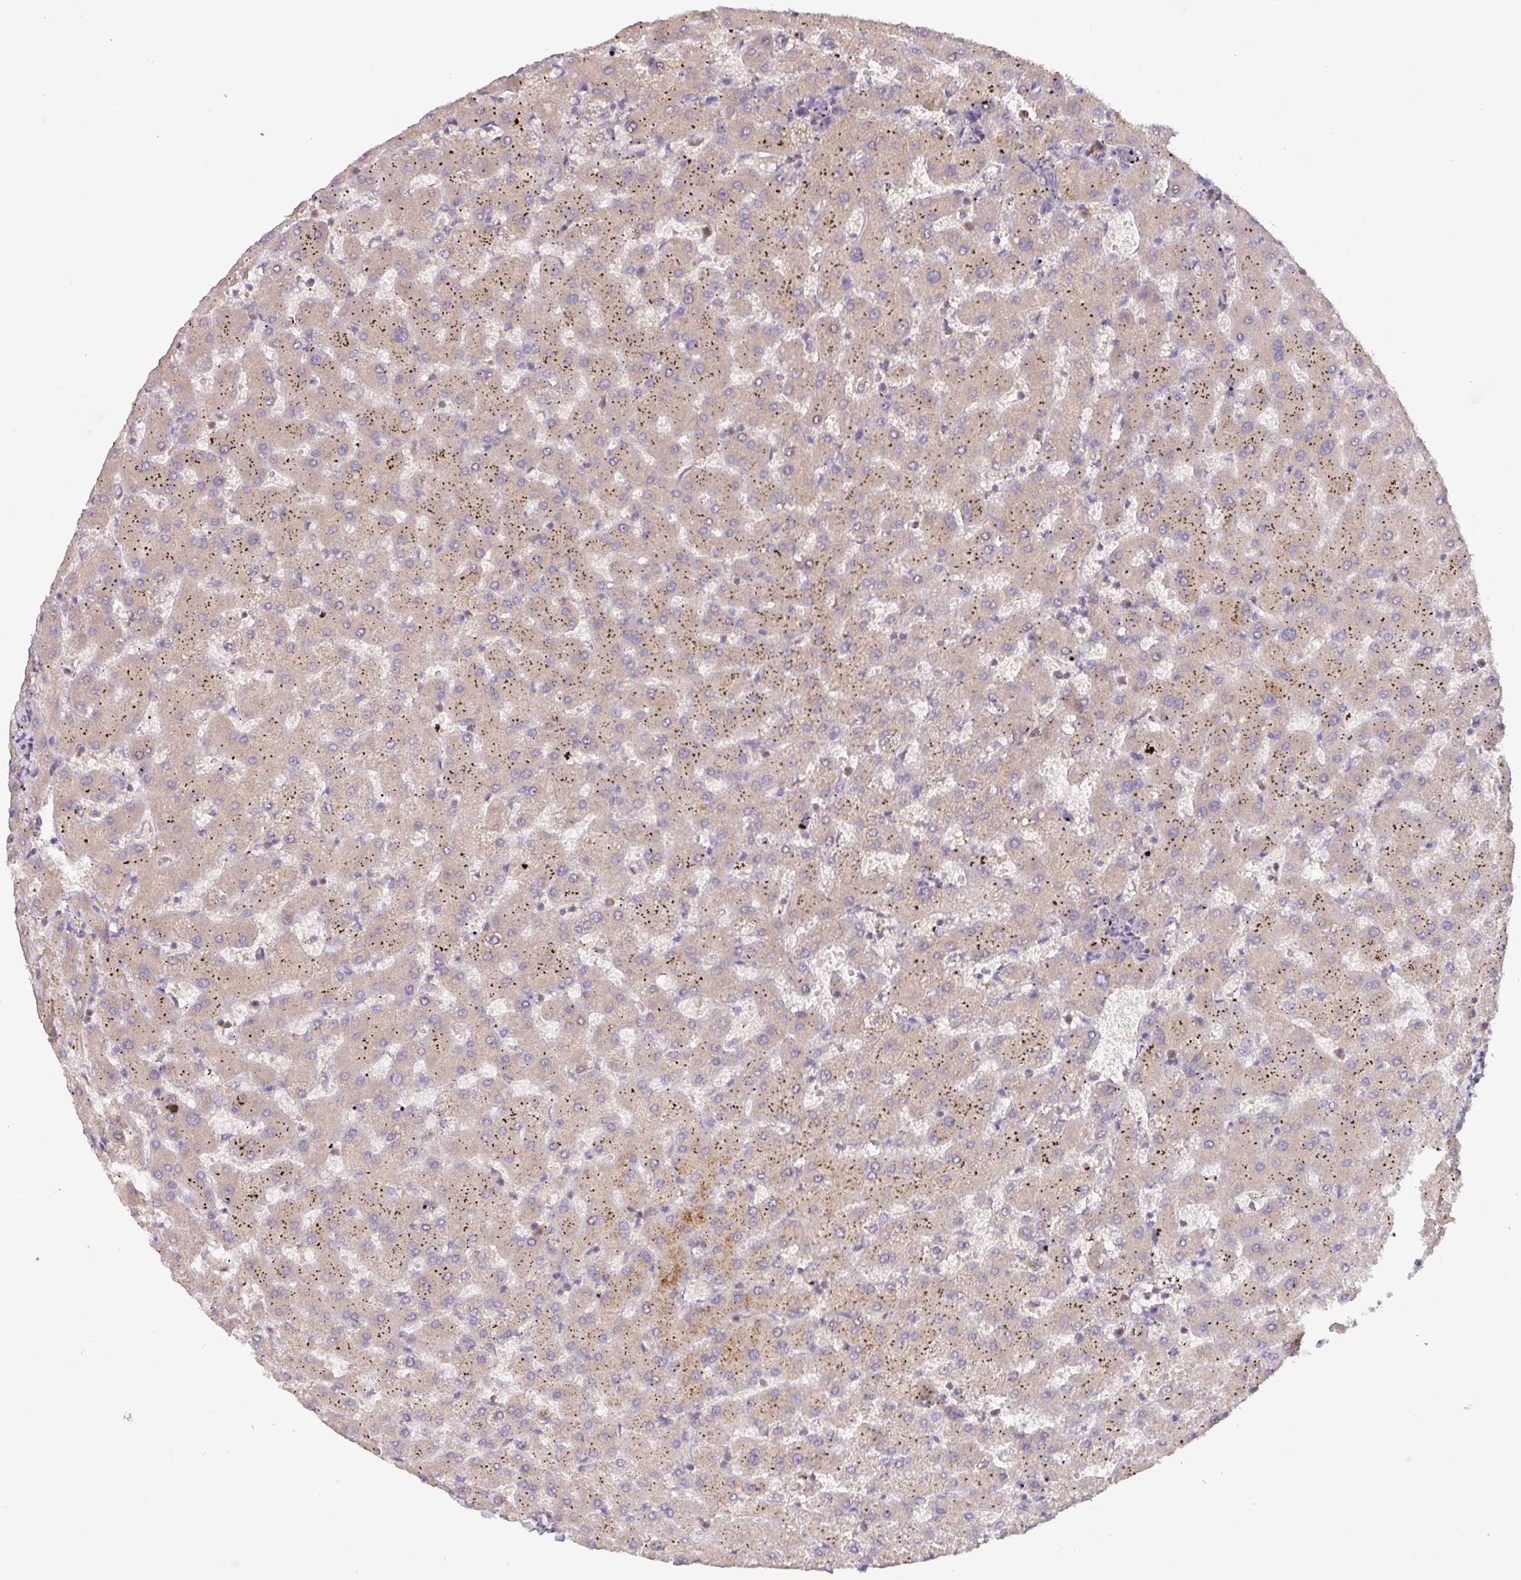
{"staining": {"intensity": "moderate", "quantity": ">75%", "location": "cytoplasmic/membranous"}, "tissue": "liver", "cell_type": "Cholangiocytes", "image_type": "normal", "snomed": [{"axis": "morphology", "description": "Normal tissue, NOS"}, {"axis": "topography", "description": "Liver"}], "caption": "A medium amount of moderate cytoplasmic/membranous staining is seen in about >75% of cholangiocytes in normal liver. (DAB (3,3'-diaminobenzidine) IHC, brown staining for protein, blue staining for nuclei).", "gene": "GSPT1", "patient": {"sex": "female", "age": 63}}